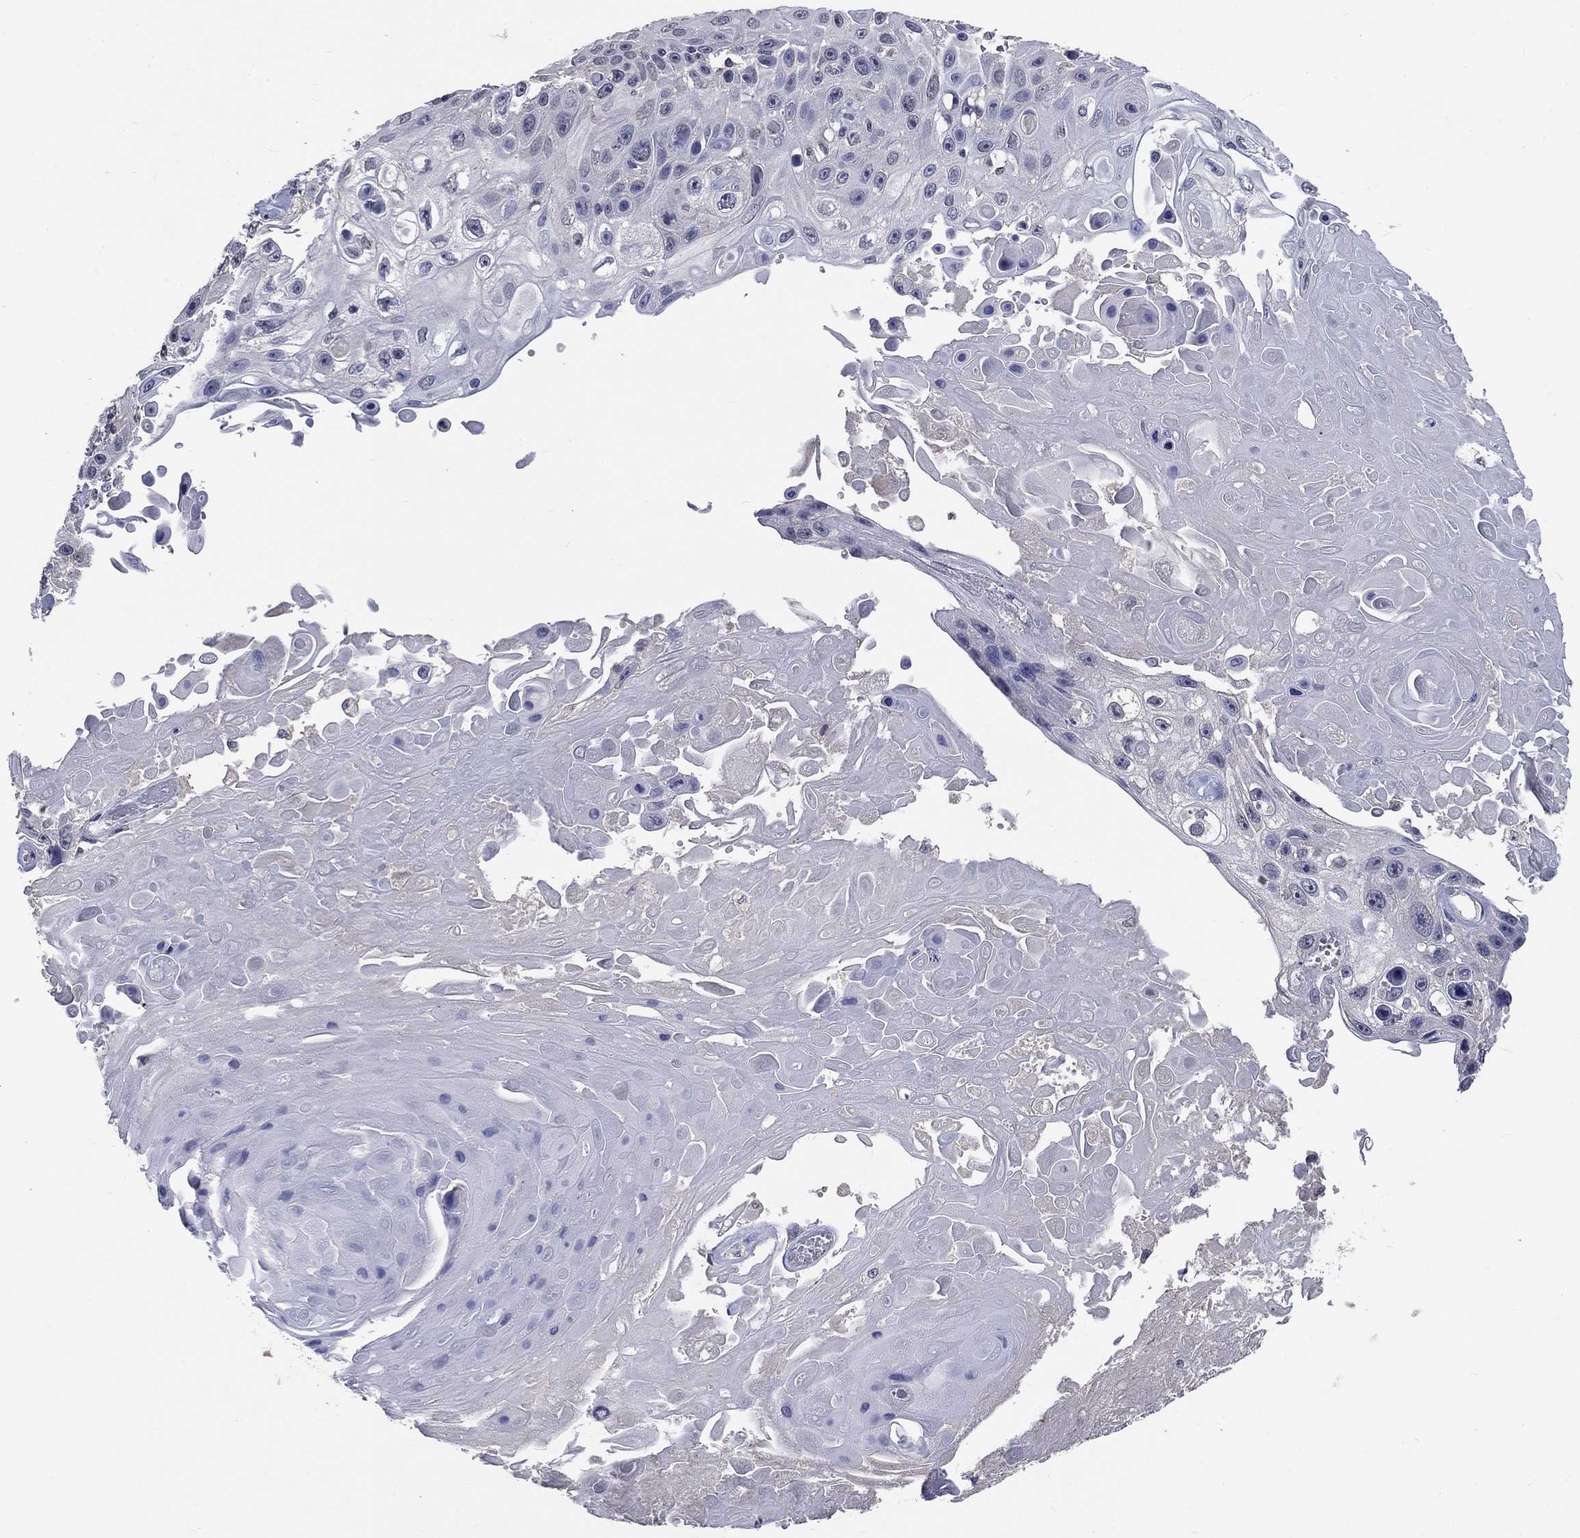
{"staining": {"intensity": "negative", "quantity": "none", "location": "none"}, "tissue": "skin cancer", "cell_type": "Tumor cells", "image_type": "cancer", "snomed": [{"axis": "morphology", "description": "Squamous cell carcinoma, NOS"}, {"axis": "topography", "description": "Skin"}], "caption": "A high-resolution histopathology image shows immunohistochemistry staining of skin cancer (squamous cell carcinoma), which exhibits no significant positivity in tumor cells.", "gene": "ZBTB18", "patient": {"sex": "male", "age": 82}}